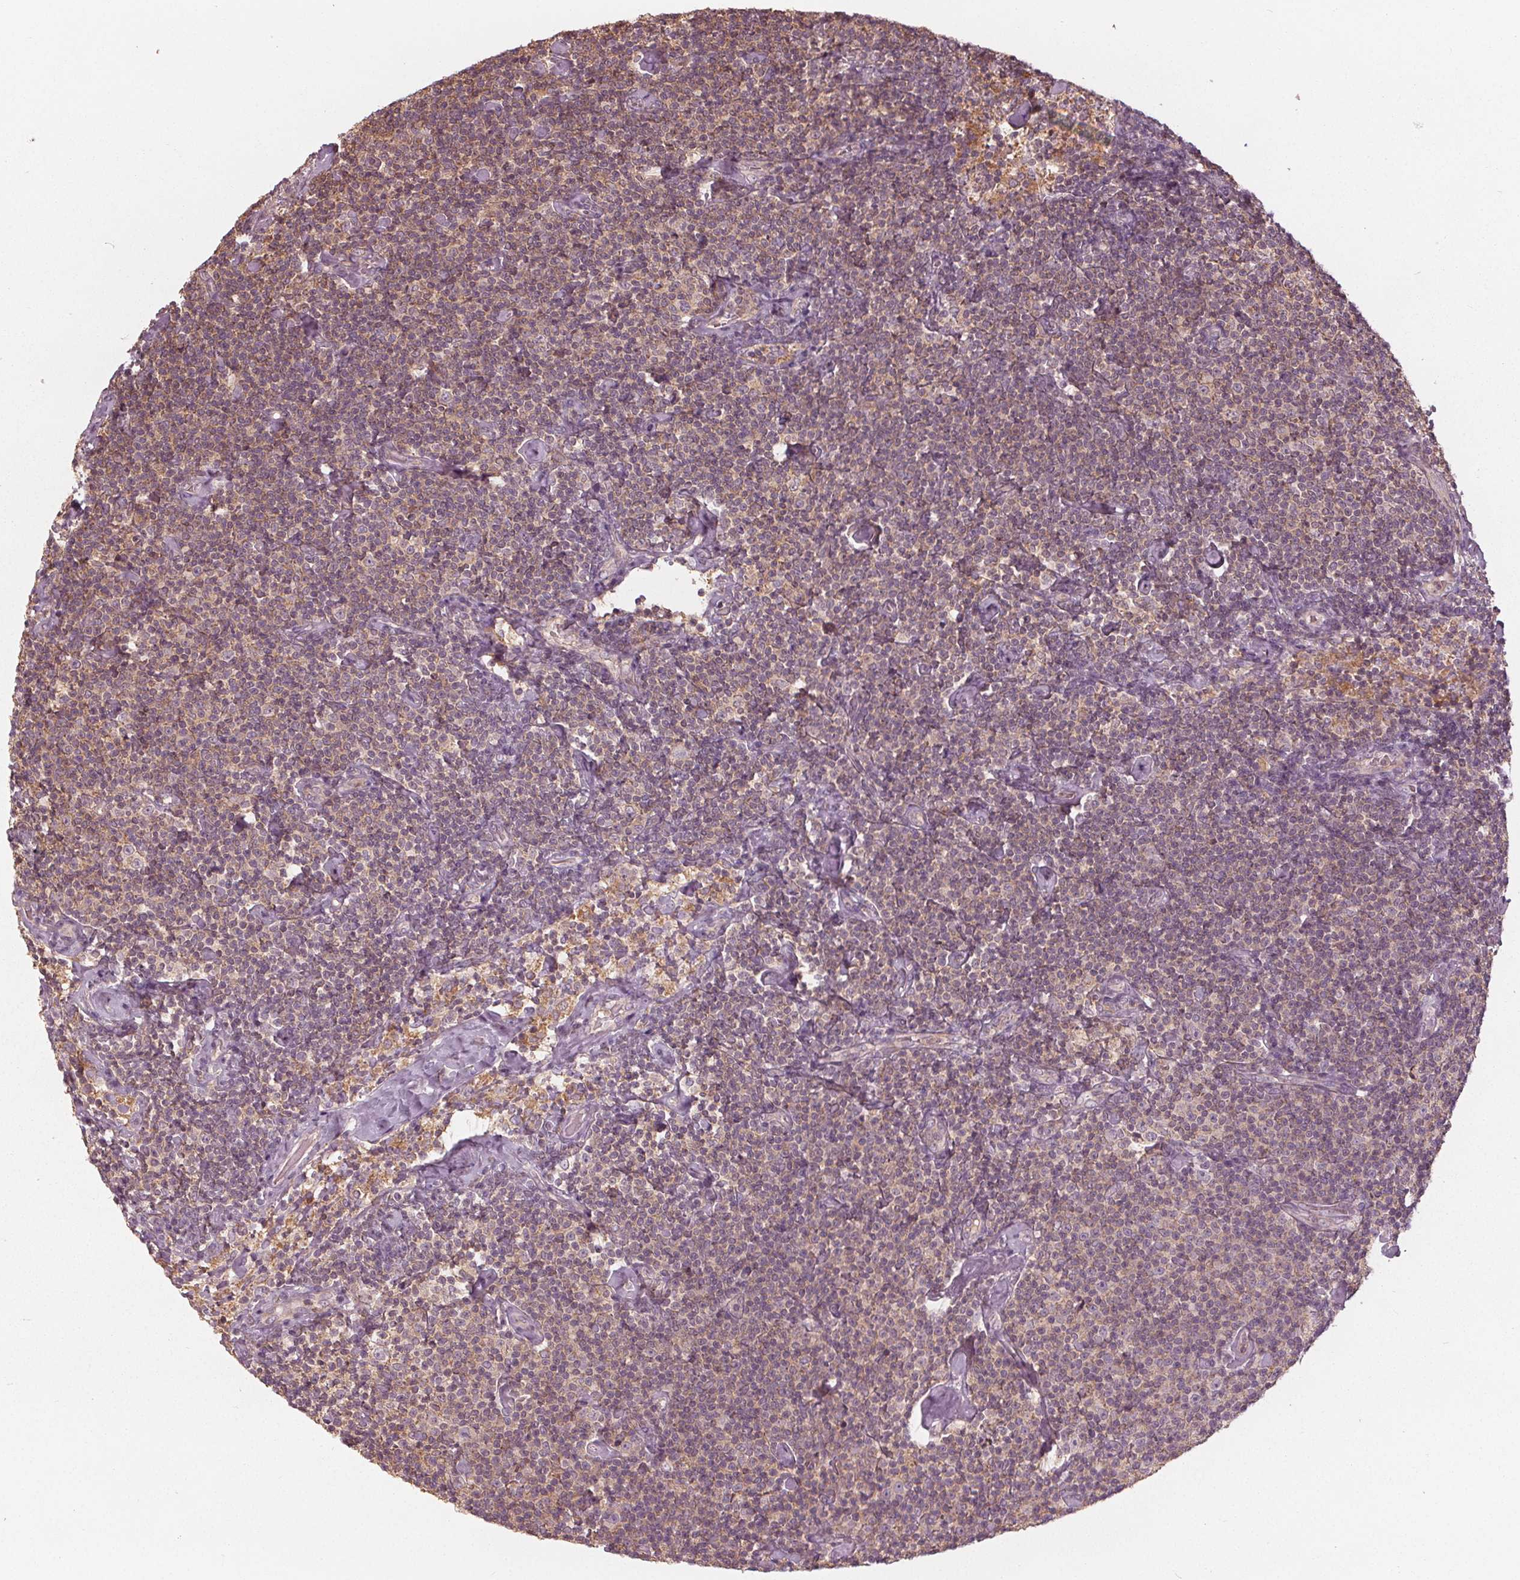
{"staining": {"intensity": "weak", "quantity": "25%-75%", "location": "cytoplasmic/membranous"}, "tissue": "lymphoma", "cell_type": "Tumor cells", "image_type": "cancer", "snomed": [{"axis": "morphology", "description": "Malignant lymphoma, non-Hodgkin's type, Low grade"}, {"axis": "topography", "description": "Lymph node"}], "caption": "This photomicrograph exhibits immunohistochemistry staining of human malignant lymphoma, non-Hodgkin's type (low-grade), with low weak cytoplasmic/membranous expression in about 25%-75% of tumor cells.", "gene": "GNB2", "patient": {"sex": "male", "age": 81}}